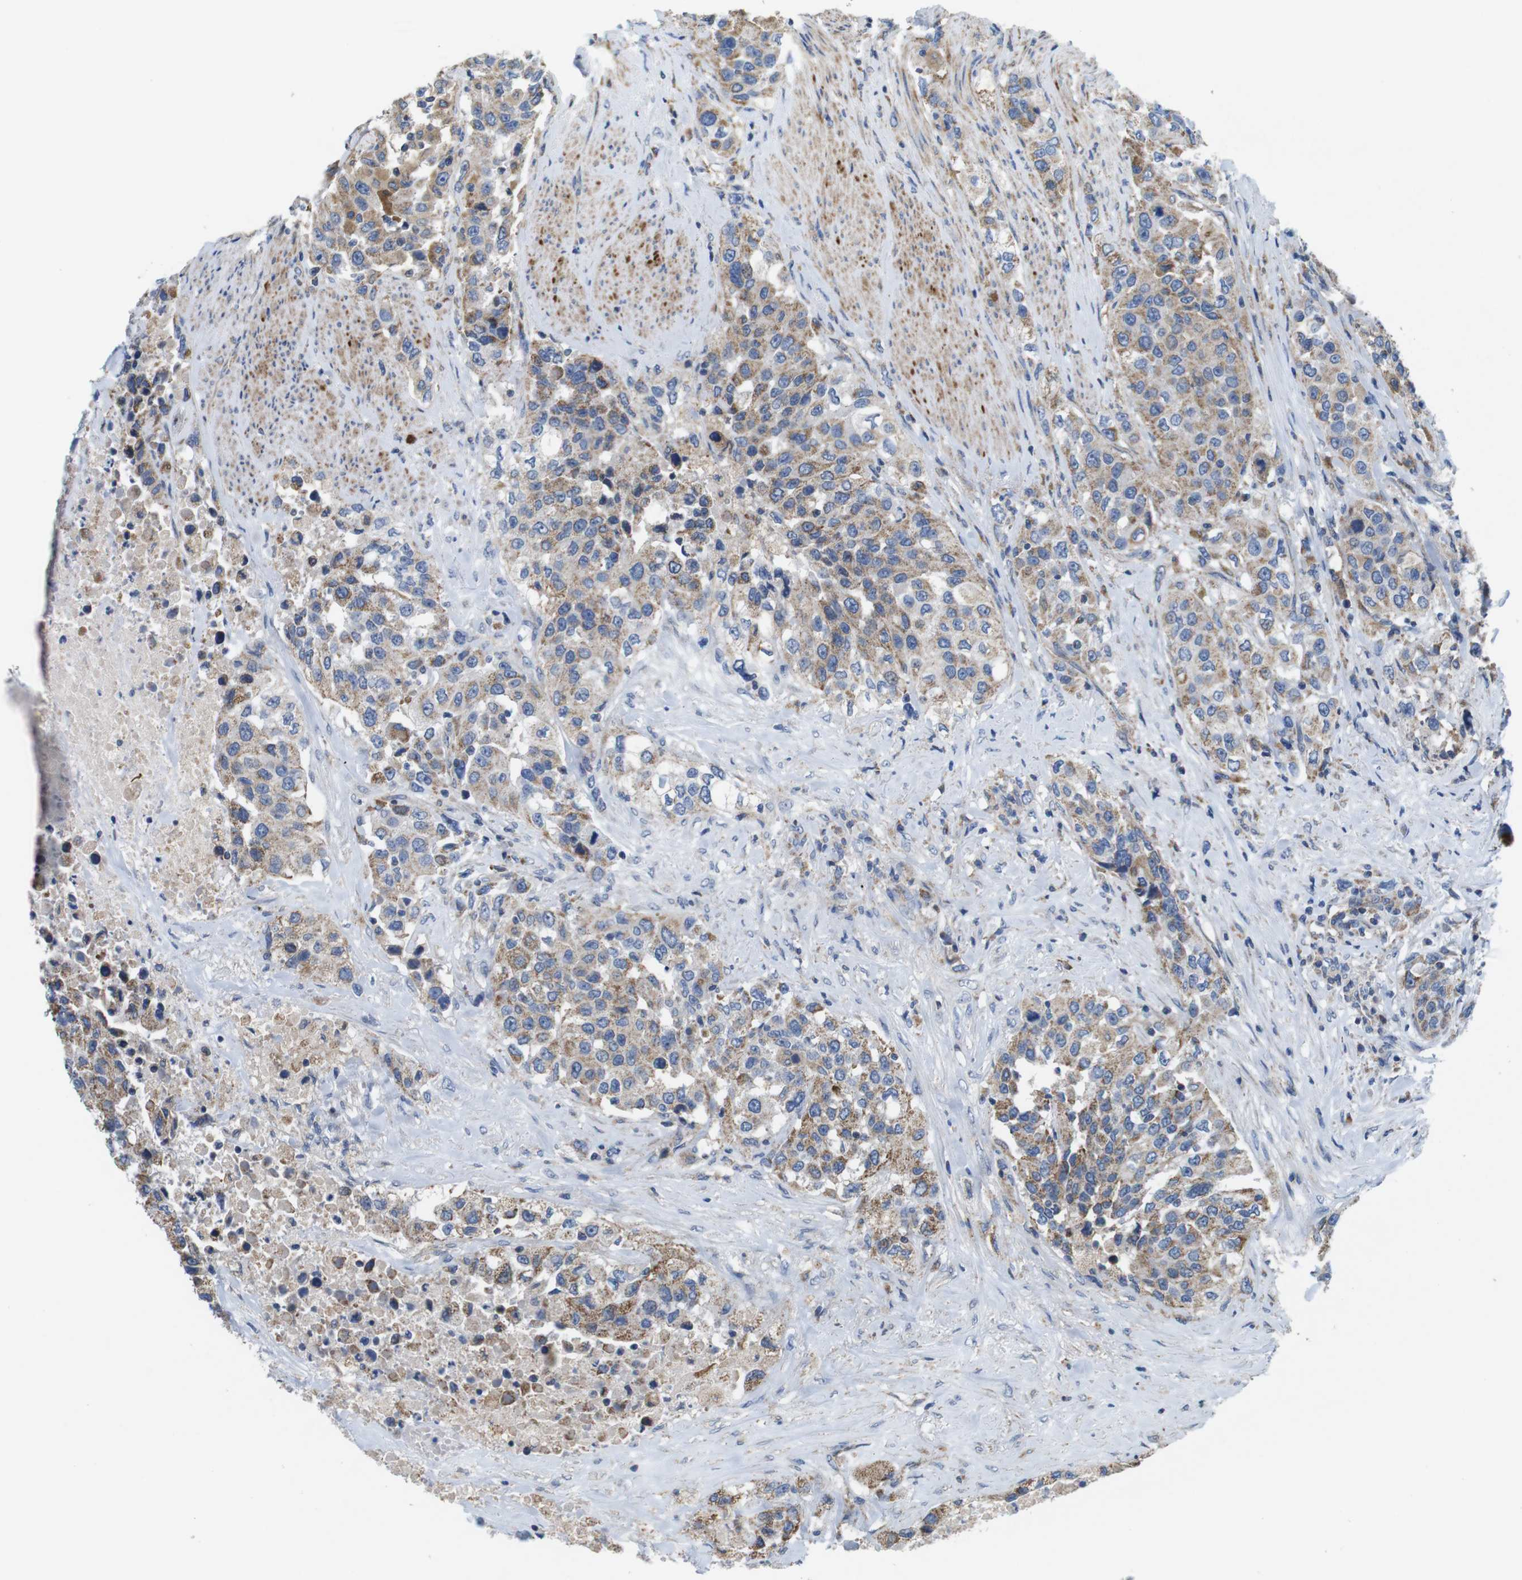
{"staining": {"intensity": "moderate", "quantity": ">75%", "location": "cytoplasmic/membranous"}, "tissue": "urothelial cancer", "cell_type": "Tumor cells", "image_type": "cancer", "snomed": [{"axis": "morphology", "description": "Urothelial carcinoma, High grade"}, {"axis": "topography", "description": "Urinary bladder"}], "caption": "Tumor cells show medium levels of moderate cytoplasmic/membranous expression in approximately >75% of cells in human urothelial cancer.", "gene": "F2RL1", "patient": {"sex": "female", "age": 80}}